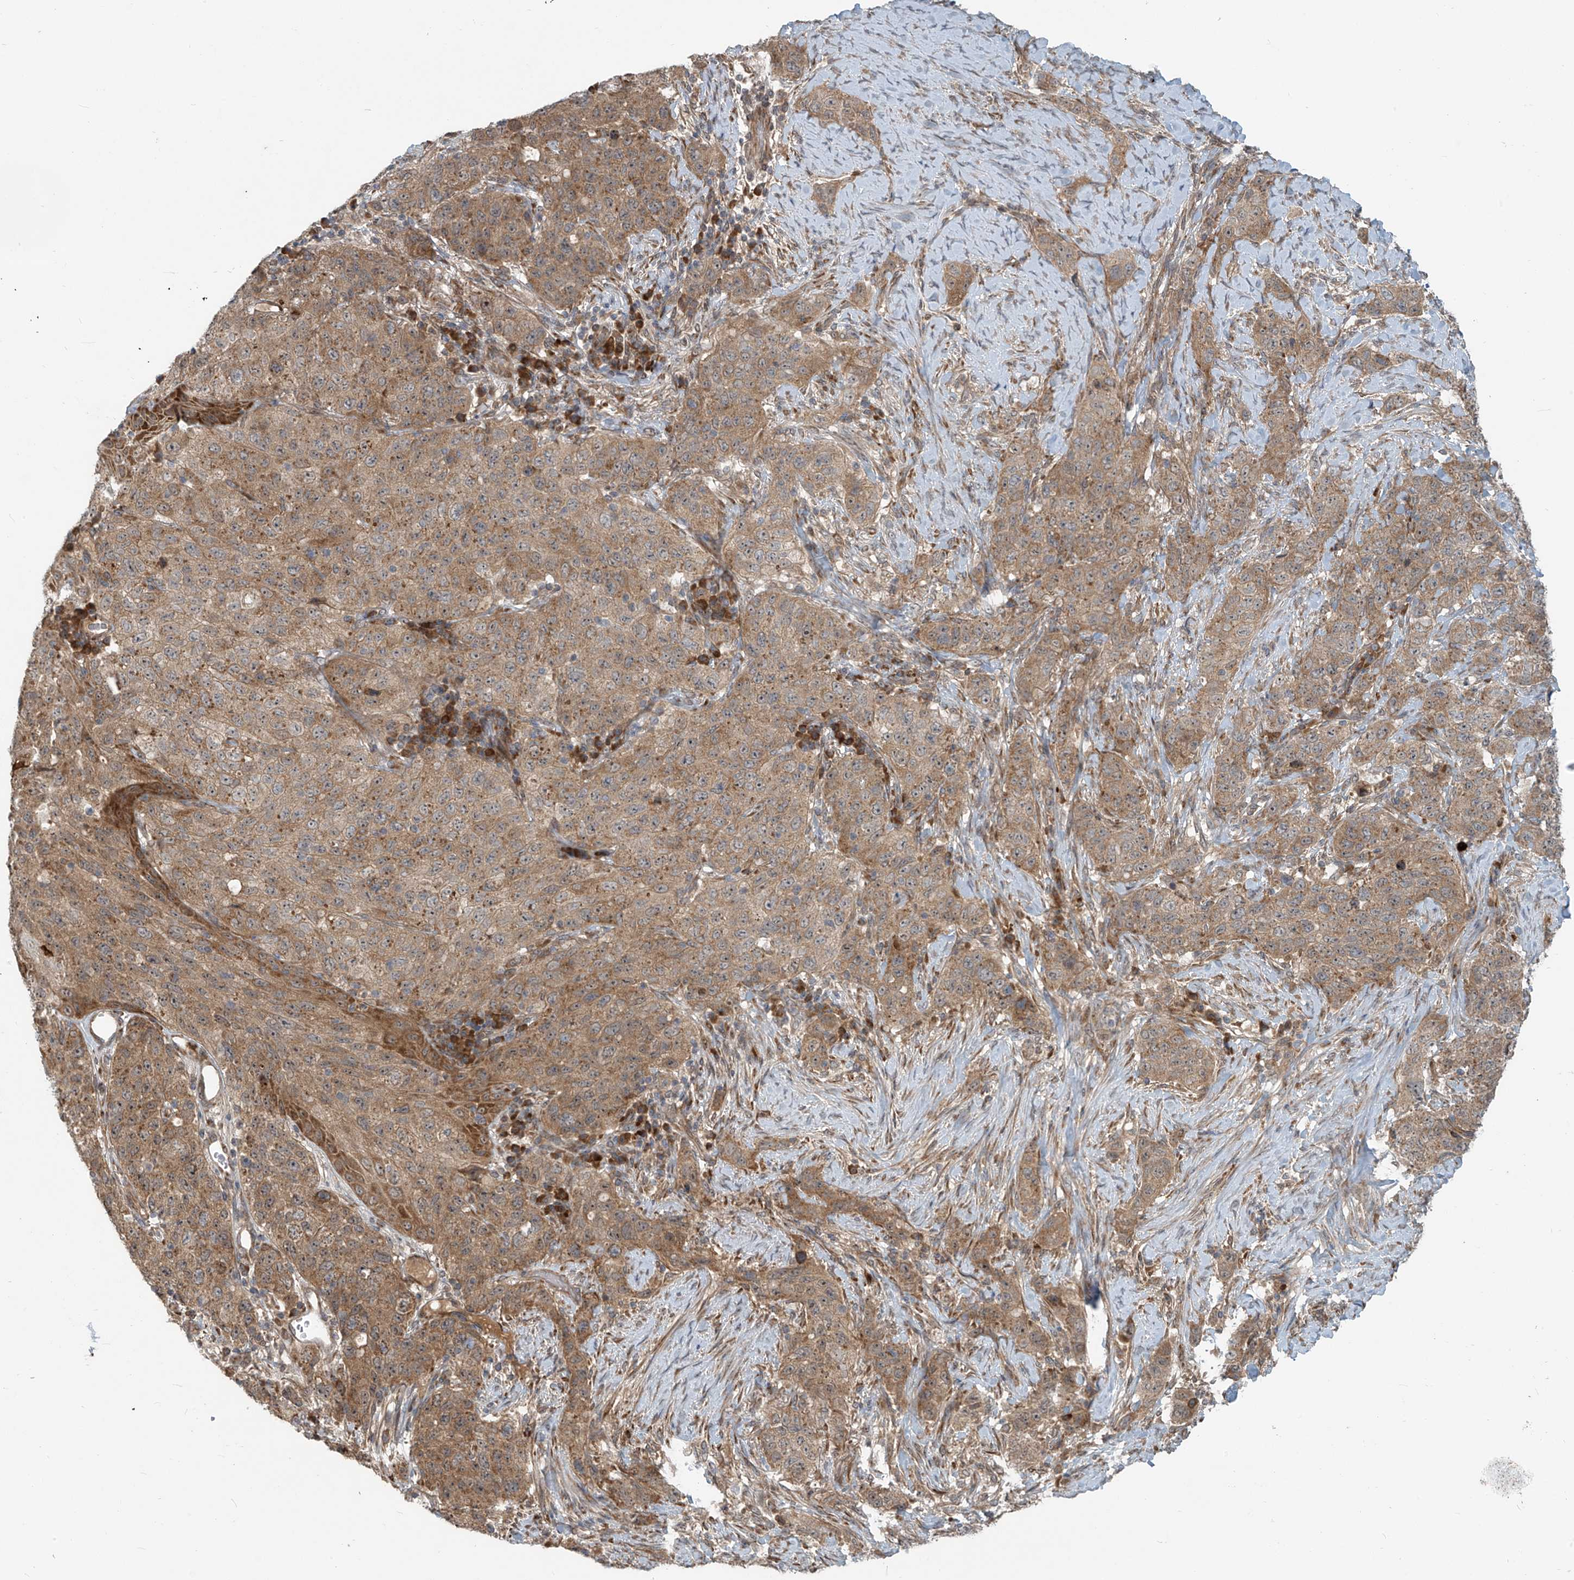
{"staining": {"intensity": "moderate", "quantity": ">75%", "location": "cytoplasmic/membranous"}, "tissue": "stomach cancer", "cell_type": "Tumor cells", "image_type": "cancer", "snomed": [{"axis": "morphology", "description": "Adenocarcinoma, NOS"}, {"axis": "topography", "description": "Stomach"}], "caption": "There is medium levels of moderate cytoplasmic/membranous expression in tumor cells of stomach adenocarcinoma, as demonstrated by immunohistochemical staining (brown color).", "gene": "KATNIP", "patient": {"sex": "male", "age": 48}}